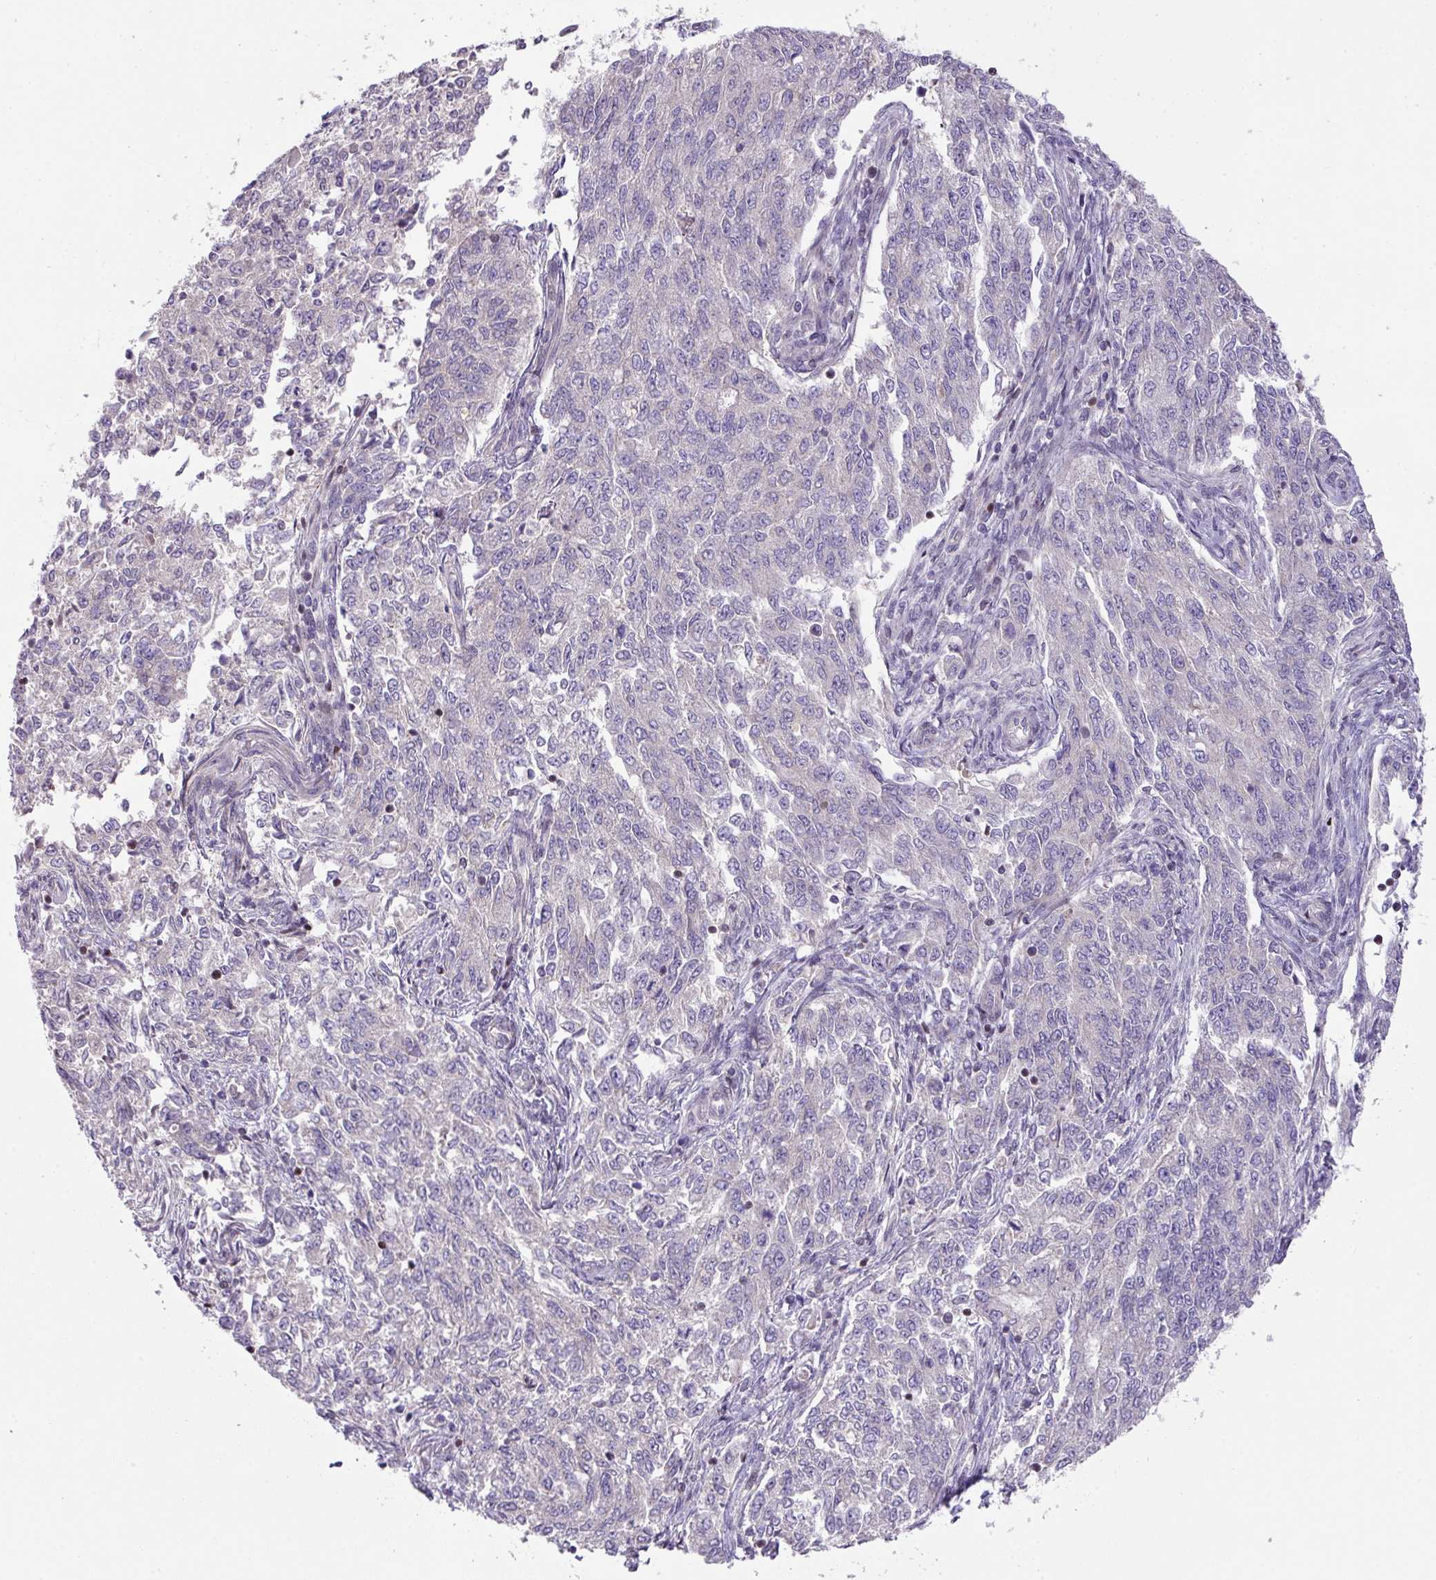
{"staining": {"intensity": "negative", "quantity": "none", "location": "none"}, "tissue": "endometrial cancer", "cell_type": "Tumor cells", "image_type": "cancer", "snomed": [{"axis": "morphology", "description": "Adenocarcinoma, NOS"}, {"axis": "topography", "description": "Endometrium"}], "caption": "This is a image of immunohistochemistry (IHC) staining of endometrial cancer (adenocarcinoma), which shows no expression in tumor cells.", "gene": "ZNF394", "patient": {"sex": "female", "age": 50}}